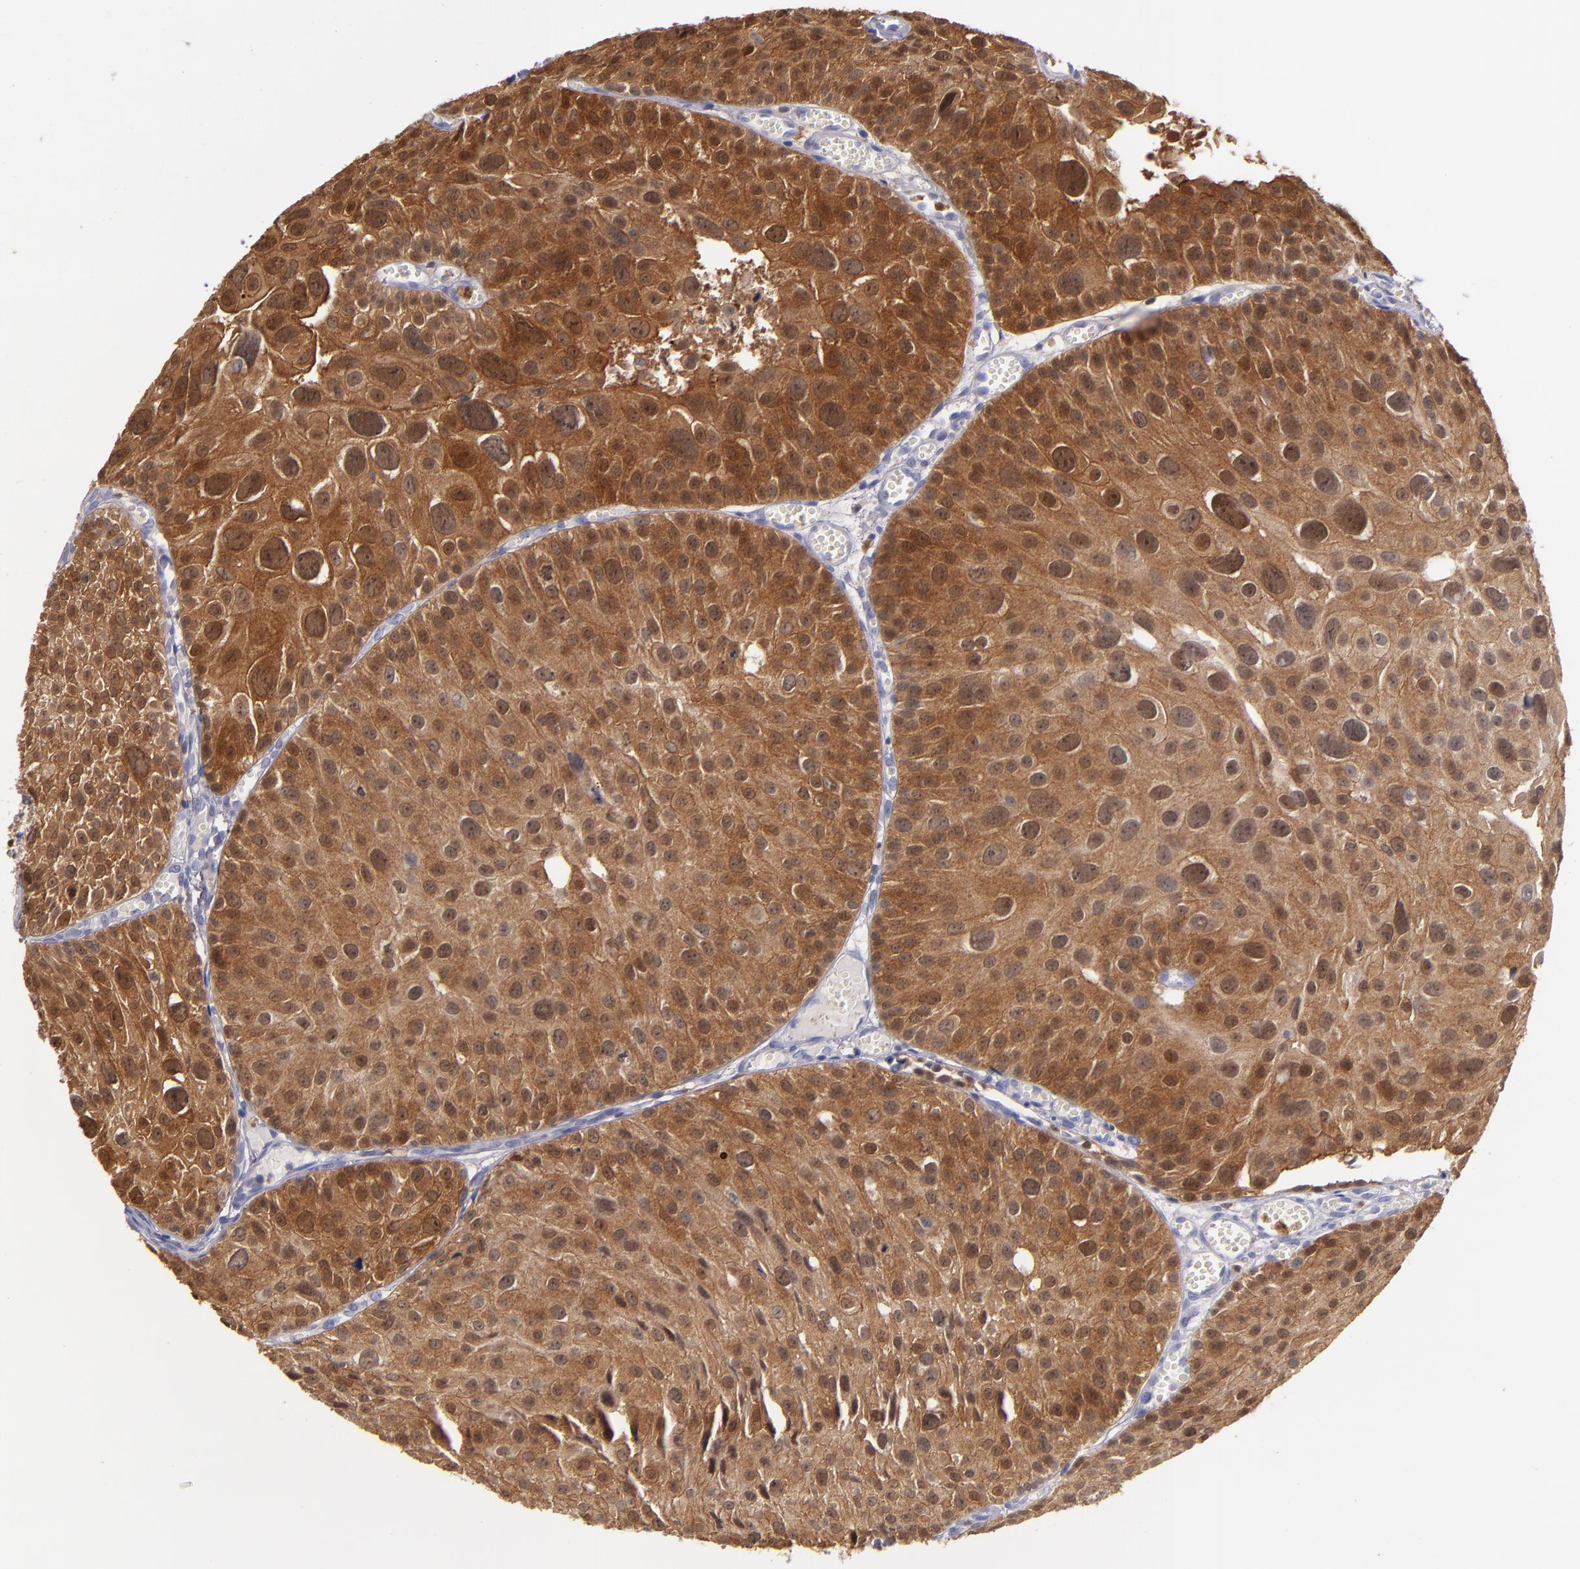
{"staining": {"intensity": "strong", "quantity": ">75%", "location": "cytoplasmic/membranous"}, "tissue": "urothelial cancer", "cell_type": "Tumor cells", "image_type": "cancer", "snomed": [{"axis": "morphology", "description": "Urothelial carcinoma, High grade"}, {"axis": "topography", "description": "Urinary bladder"}], "caption": "An immunohistochemistry histopathology image of neoplastic tissue is shown. Protein staining in brown highlights strong cytoplasmic/membranous positivity in urothelial cancer within tumor cells.", "gene": "PRKCD", "patient": {"sex": "female", "age": 78}}